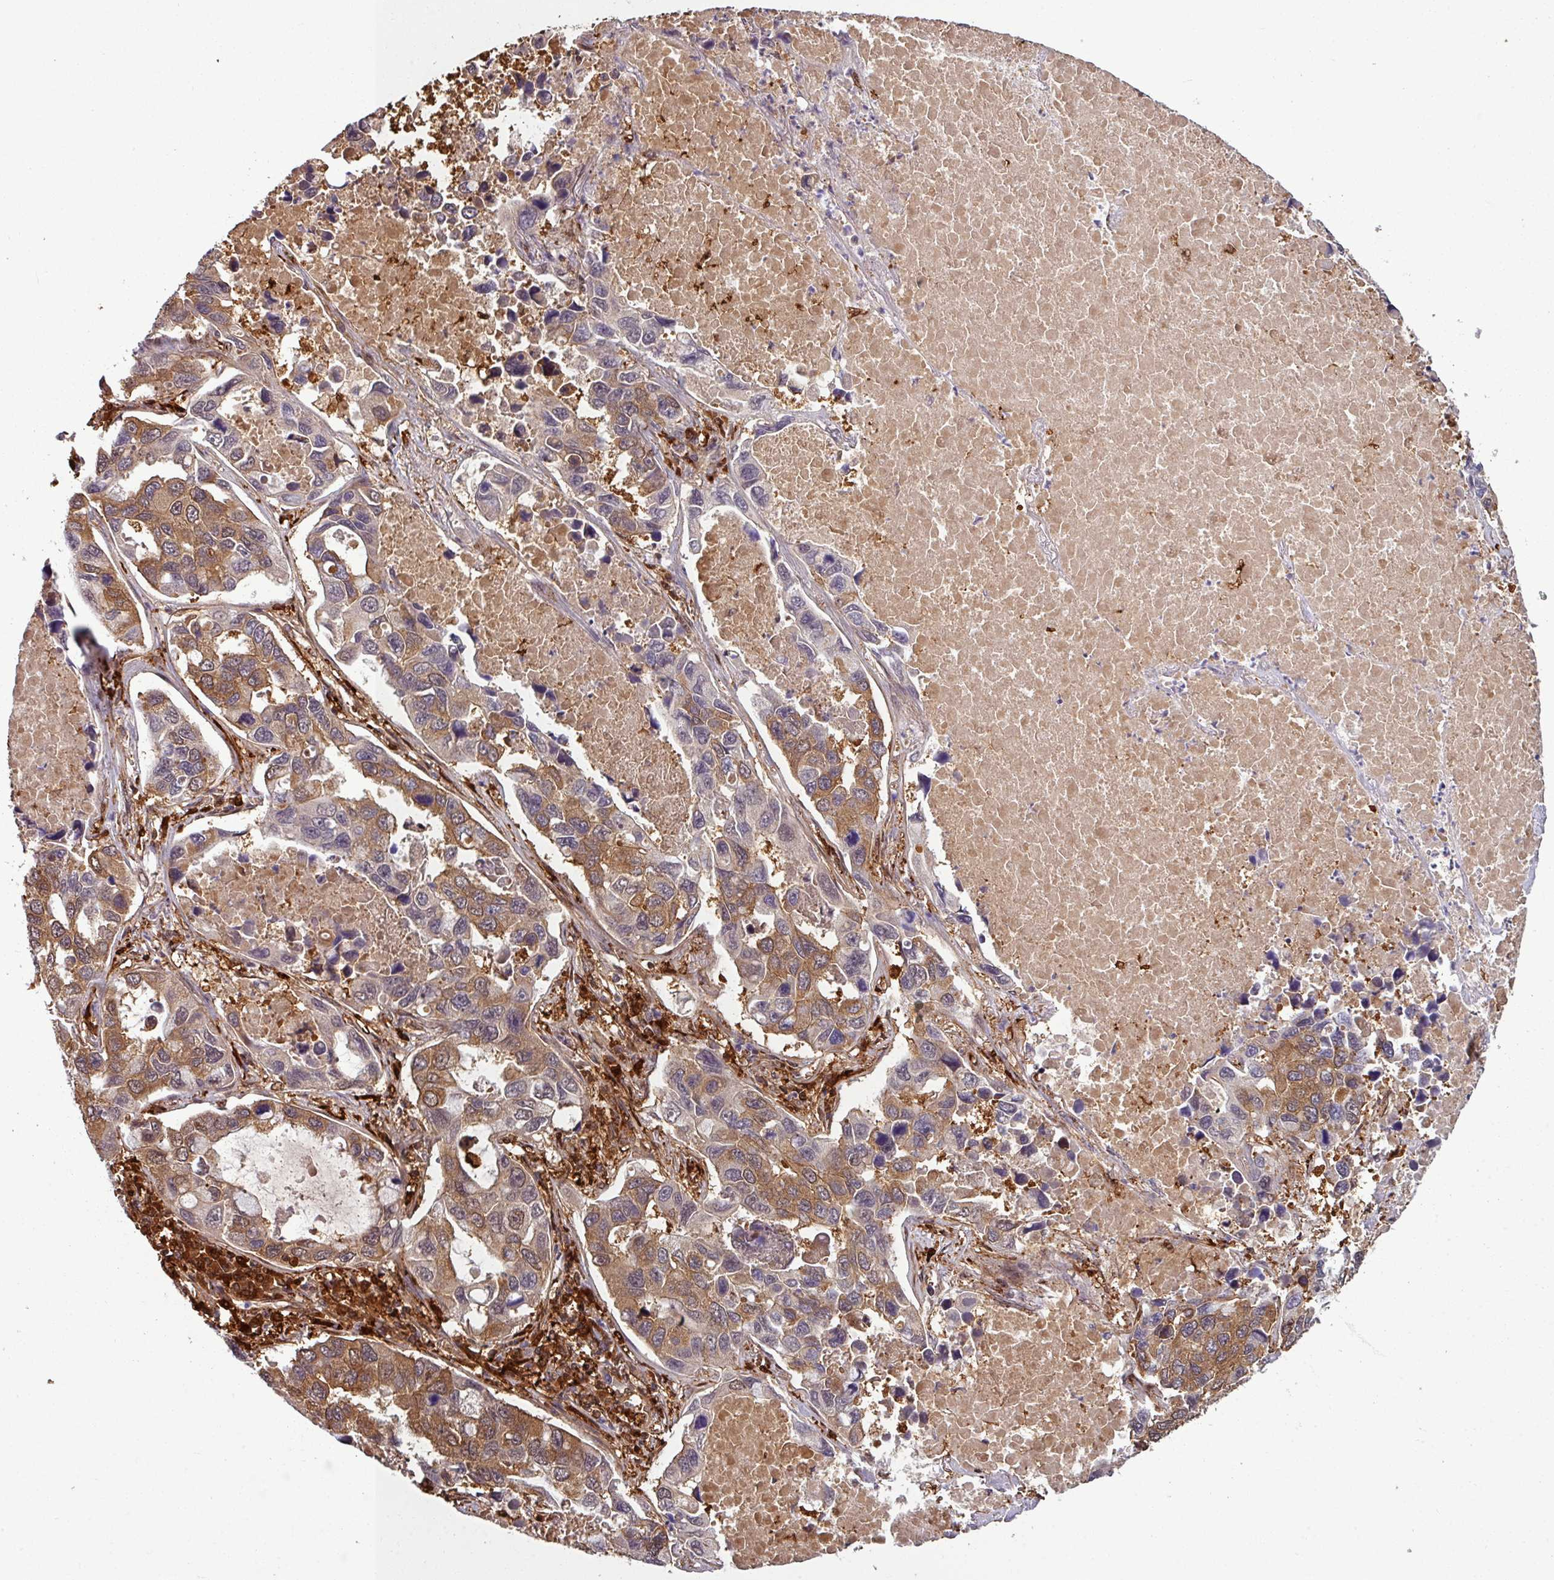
{"staining": {"intensity": "moderate", "quantity": ">75%", "location": "cytoplasmic/membranous"}, "tissue": "lung cancer", "cell_type": "Tumor cells", "image_type": "cancer", "snomed": [{"axis": "morphology", "description": "Adenocarcinoma, NOS"}, {"axis": "topography", "description": "Lung"}], "caption": "Adenocarcinoma (lung) was stained to show a protein in brown. There is medium levels of moderate cytoplasmic/membranous staining in about >75% of tumor cells.", "gene": "KCTD11", "patient": {"sex": "male", "age": 64}}